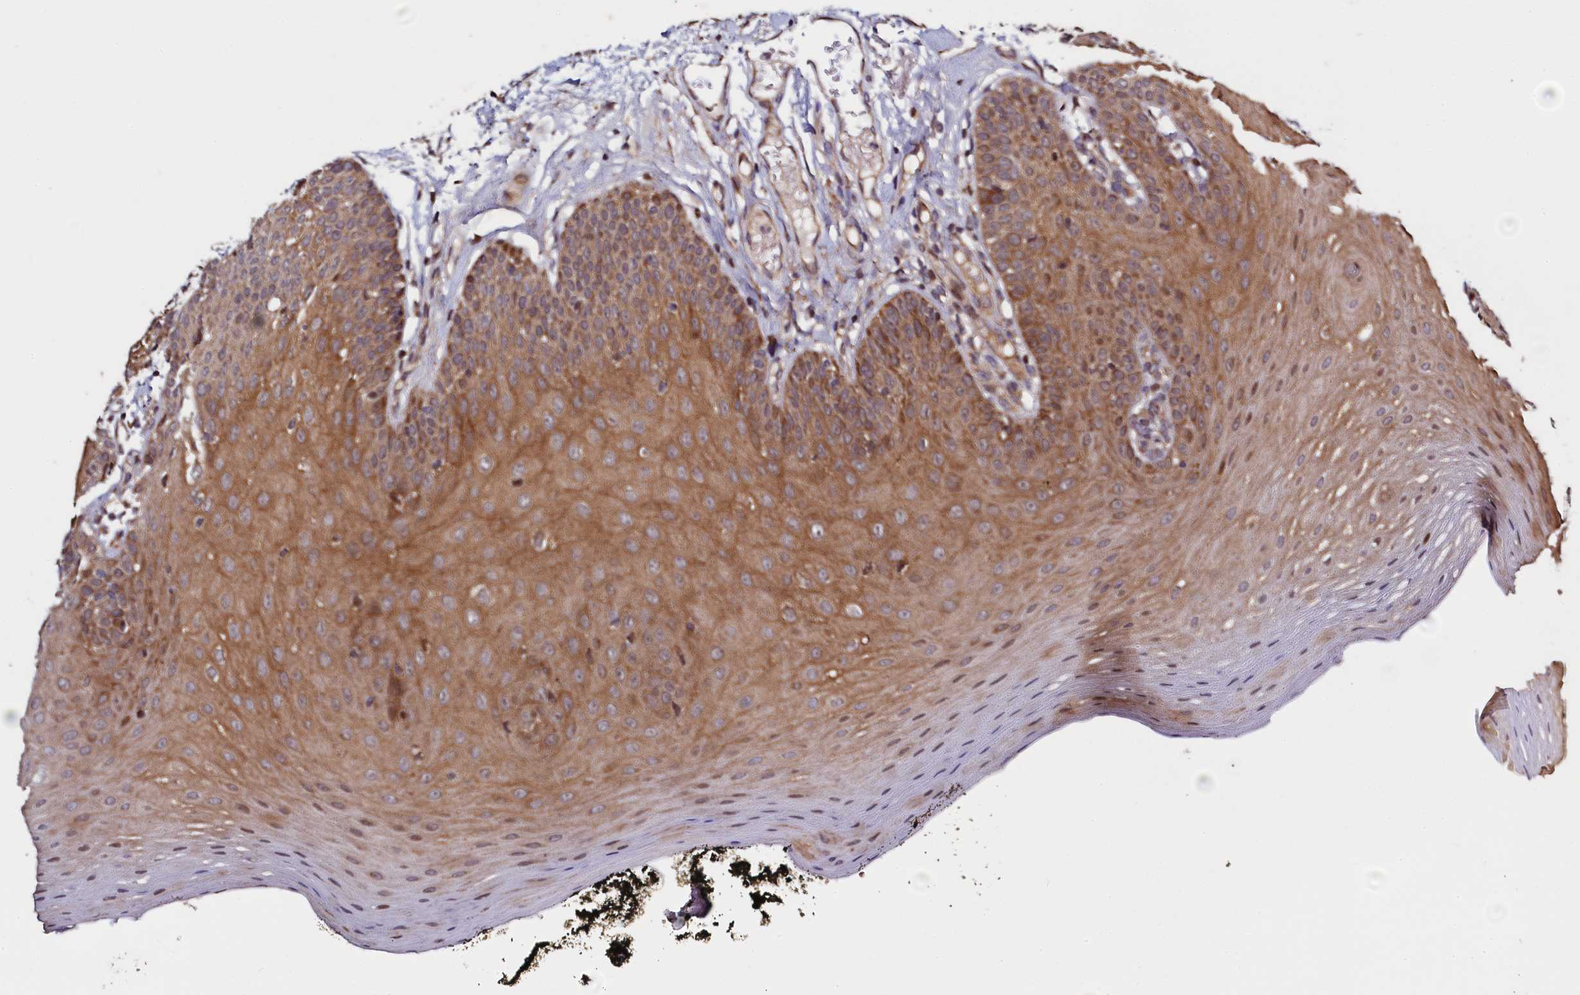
{"staining": {"intensity": "moderate", "quantity": ">75%", "location": "cytoplasmic/membranous,nuclear"}, "tissue": "oral mucosa", "cell_type": "Squamous epithelial cells", "image_type": "normal", "snomed": [{"axis": "morphology", "description": "Normal tissue, NOS"}, {"axis": "topography", "description": "Oral tissue"}], "caption": "Squamous epithelial cells exhibit medium levels of moderate cytoplasmic/membranous,nuclear staining in about >75% of cells in benign oral mucosa.", "gene": "RBFA", "patient": {"sex": "male", "age": 74}}